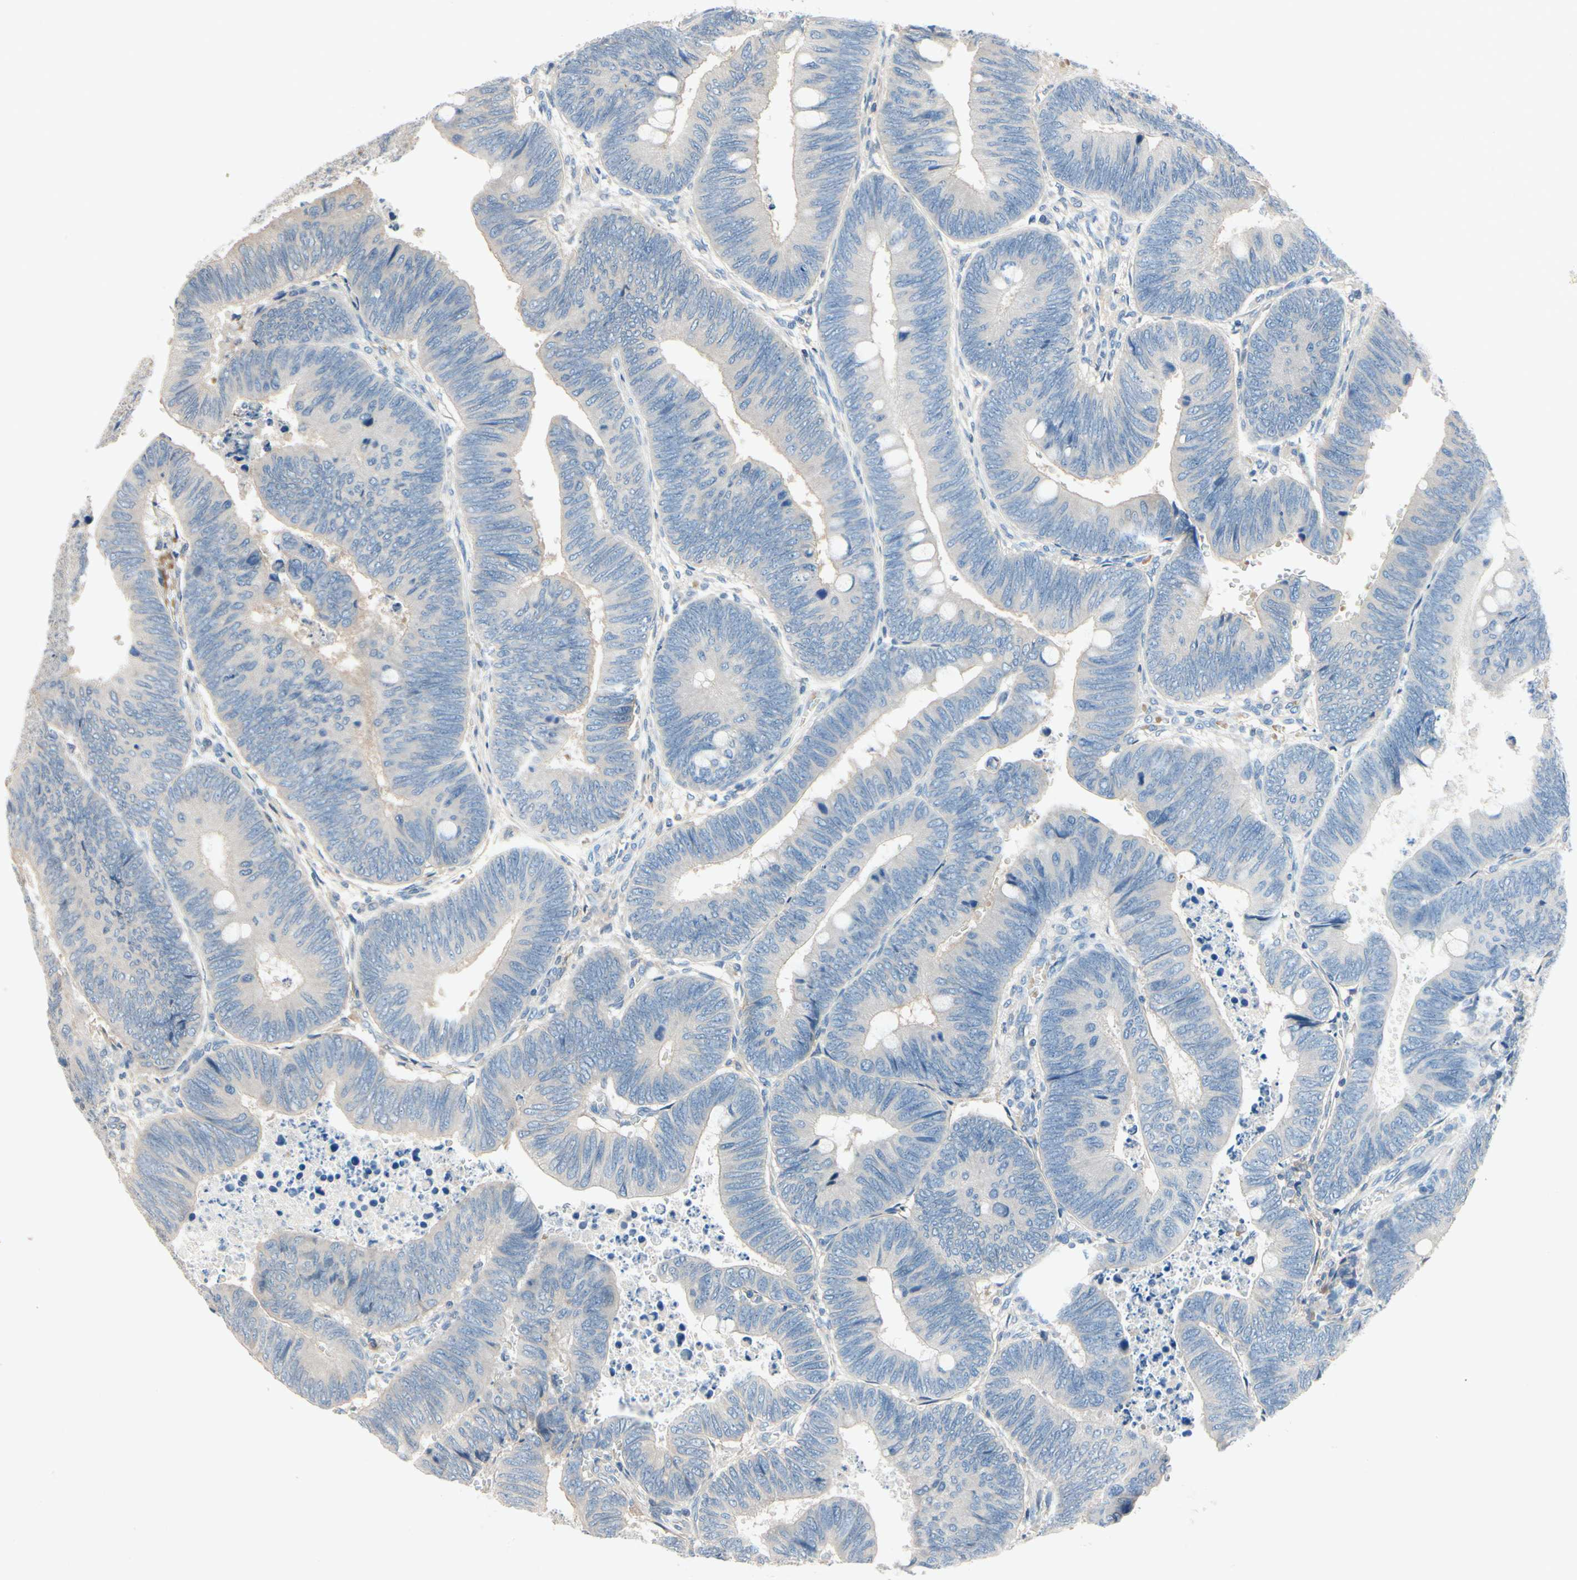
{"staining": {"intensity": "negative", "quantity": "none", "location": "none"}, "tissue": "colorectal cancer", "cell_type": "Tumor cells", "image_type": "cancer", "snomed": [{"axis": "morphology", "description": "Normal tissue, NOS"}, {"axis": "morphology", "description": "Adenocarcinoma, NOS"}, {"axis": "topography", "description": "Rectum"}, {"axis": "topography", "description": "Peripheral nerve tissue"}], "caption": "Immunohistochemical staining of colorectal cancer (adenocarcinoma) demonstrates no significant expression in tumor cells.", "gene": "IL1RL1", "patient": {"sex": "male", "age": 92}}